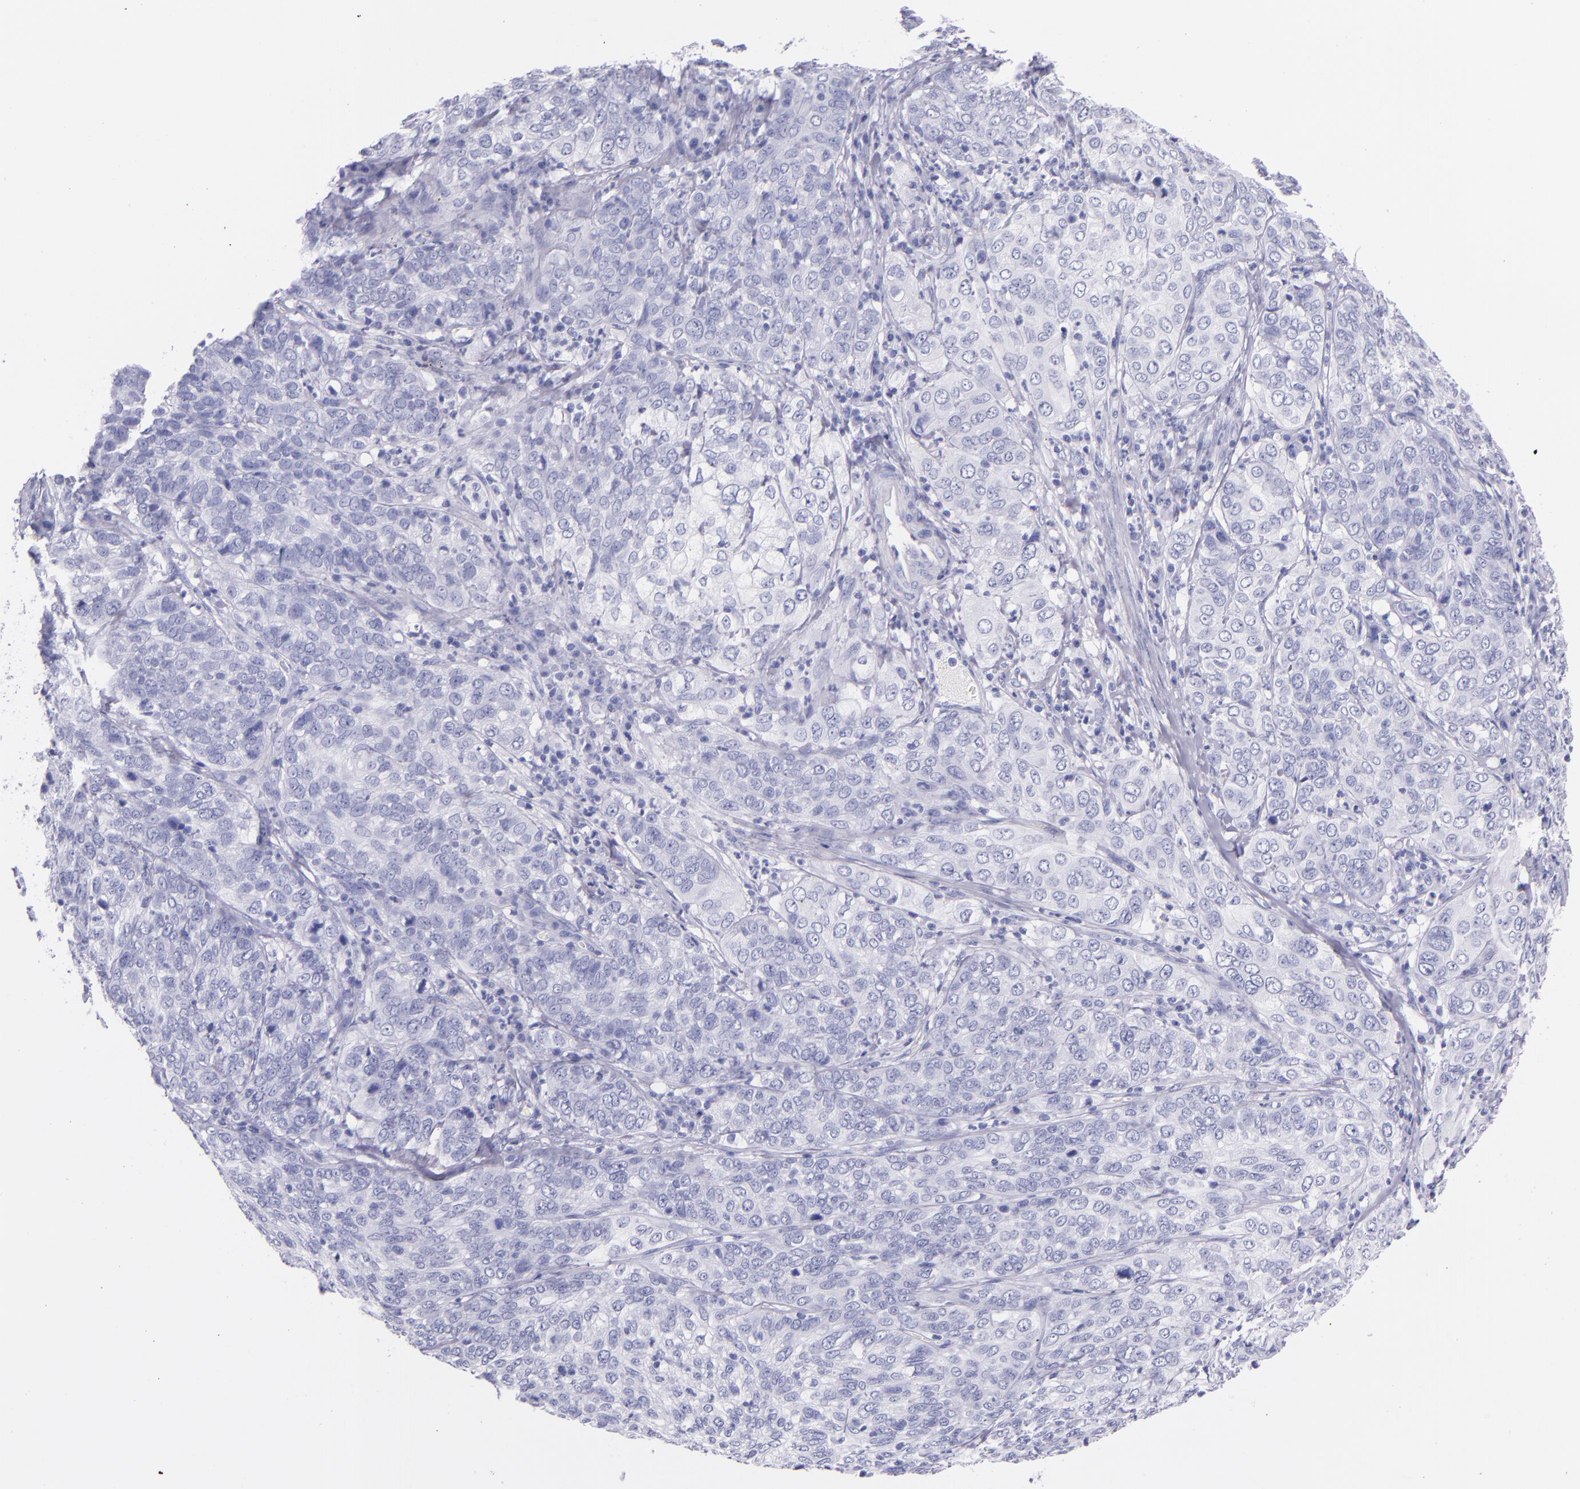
{"staining": {"intensity": "negative", "quantity": "none", "location": "none"}, "tissue": "cervical cancer", "cell_type": "Tumor cells", "image_type": "cancer", "snomed": [{"axis": "morphology", "description": "Squamous cell carcinoma, NOS"}, {"axis": "topography", "description": "Cervix"}], "caption": "Protein analysis of cervical cancer (squamous cell carcinoma) demonstrates no significant expression in tumor cells.", "gene": "SFTPB", "patient": {"sex": "female", "age": 38}}